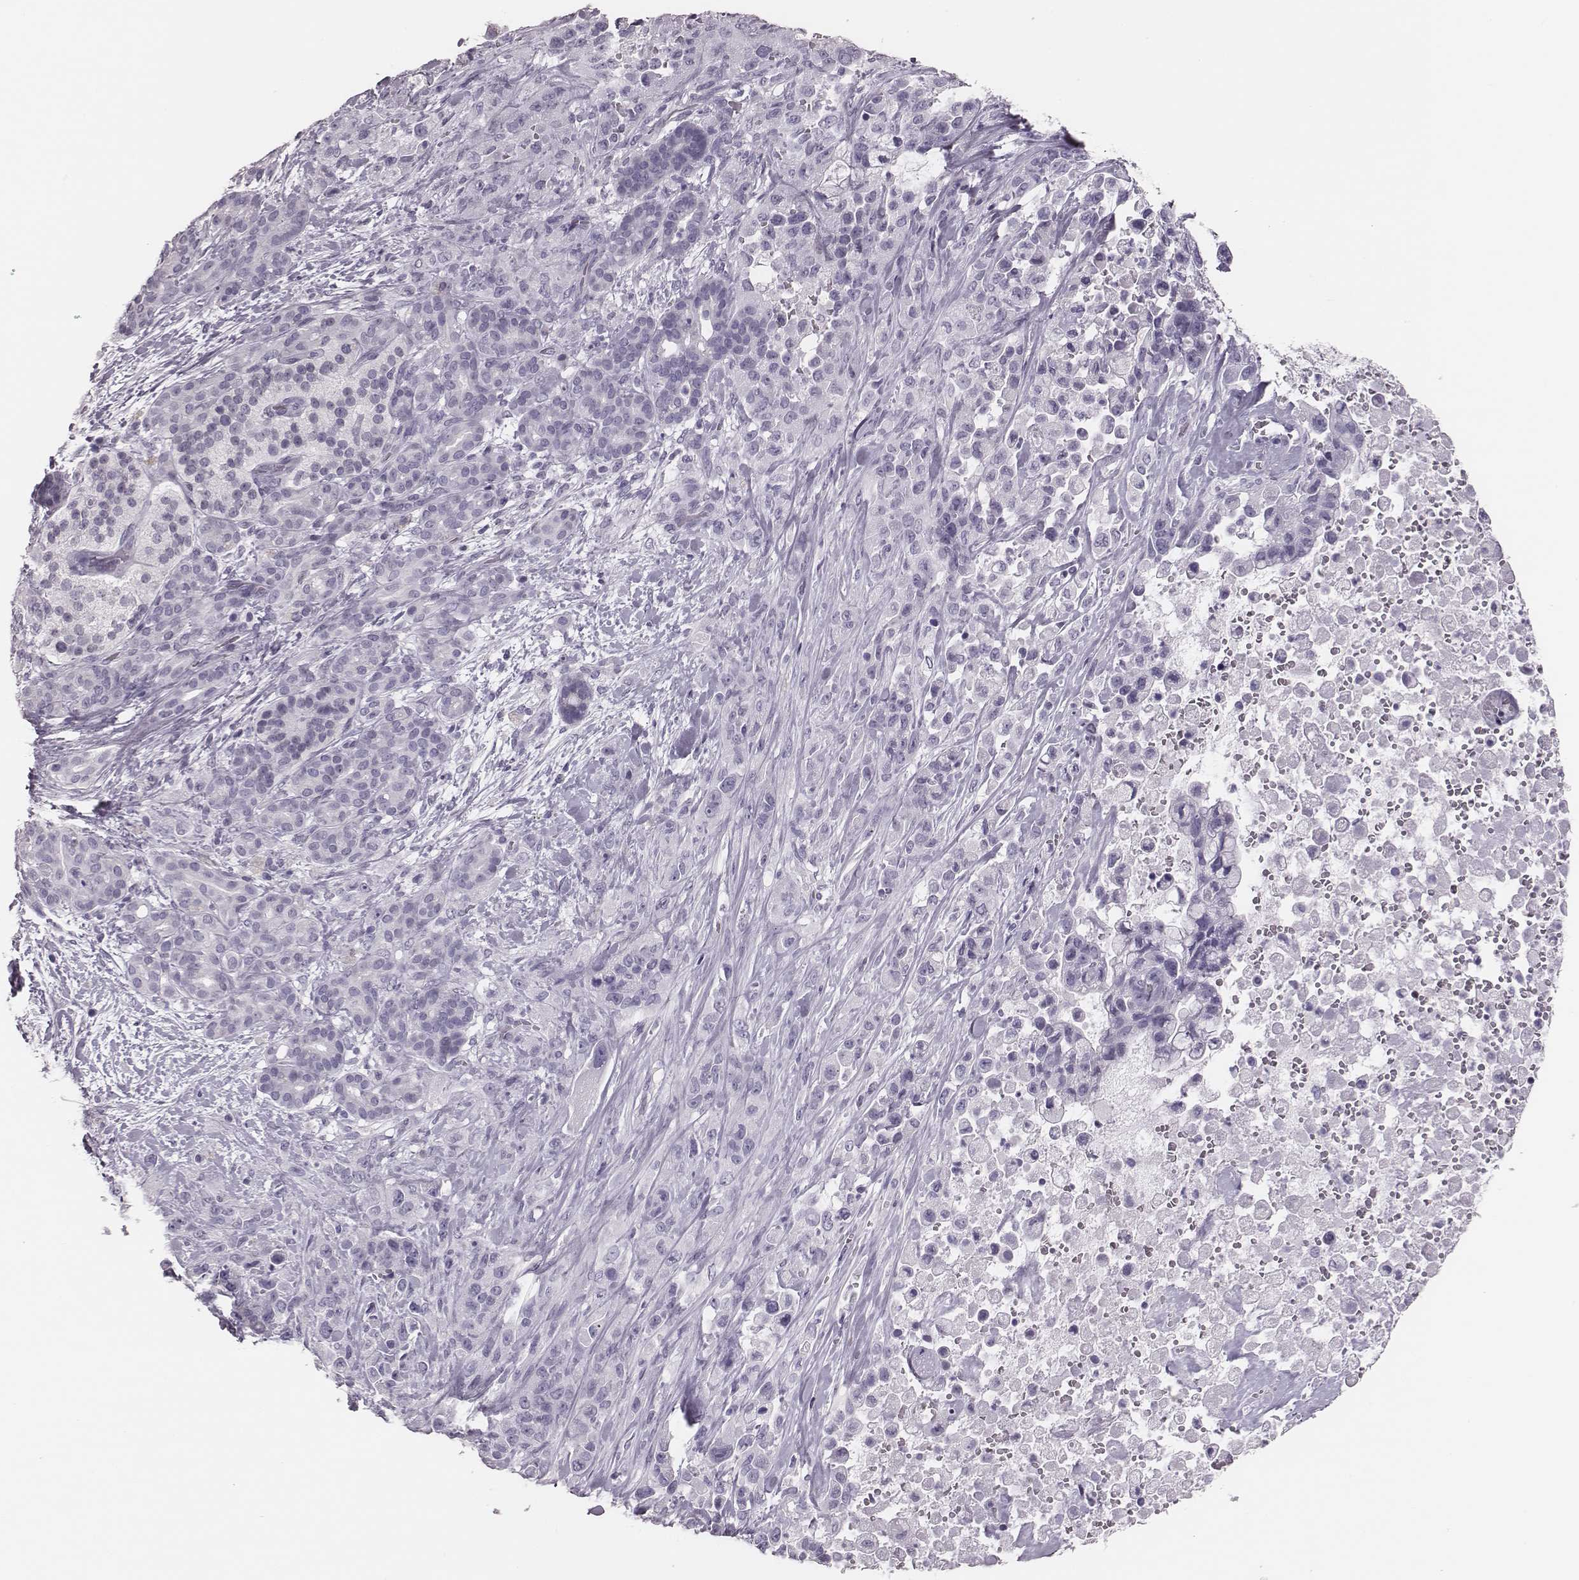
{"staining": {"intensity": "negative", "quantity": "none", "location": "none"}, "tissue": "pancreatic cancer", "cell_type": "Tumor cells", "image_type": "cancer", "snomed": [{"axis": "morphology", "description": "Adenocarcinoma, NOS"}, {"axis": "topography", "description": "Pancreas"}], "caption": "Photomicrograph shows no significant protein expression in tumor cells of pancreatic cancer (adenocarcinoma). (Stains: DAB (3,3'-diaminobenzidine) immunohistochemistry (IHC) with hematoxylin counter stain, Microscopy: brightfield microscopy at high magnification).", "gene": "H1-6", "patient": {"sex": "male", "age": 44}}